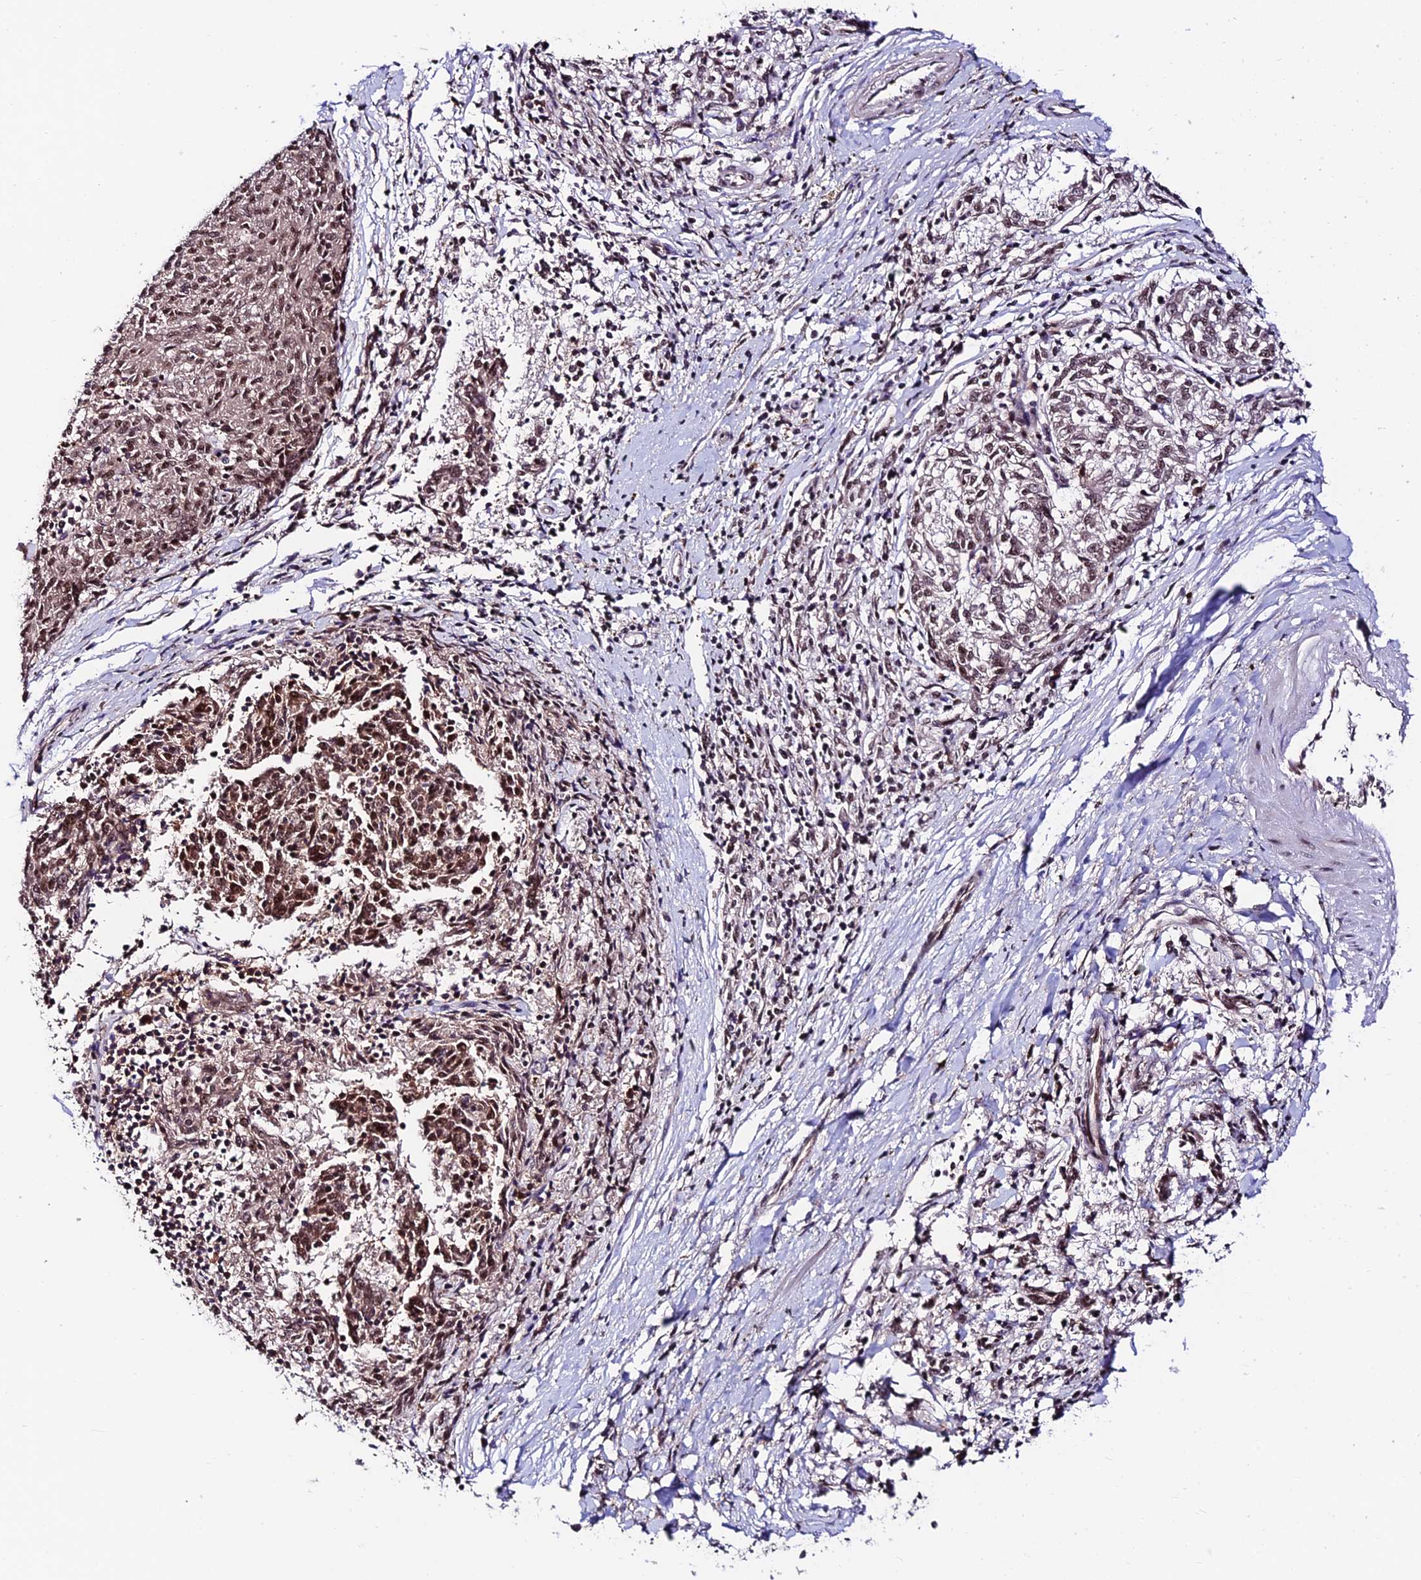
{"staining": {"intensity": "strong", "quantity": ">75%", "location": "nuclear"}, "tissue": "melanoma", "cell_type": "Tumor cells", "image_type": "cancer", "snomed": [{"axis": "morphology", "description": "Malignant melanoma, NOS"}, {"axis": "topography", "description": "Skin"}], "caption": "The micrograph displays a brown stain indicating the presence of a protein in the nuclear of tumor cells in malignant melanoma.", "gene": "RBM42", "patient": {"sex": "female", "age": 72}}